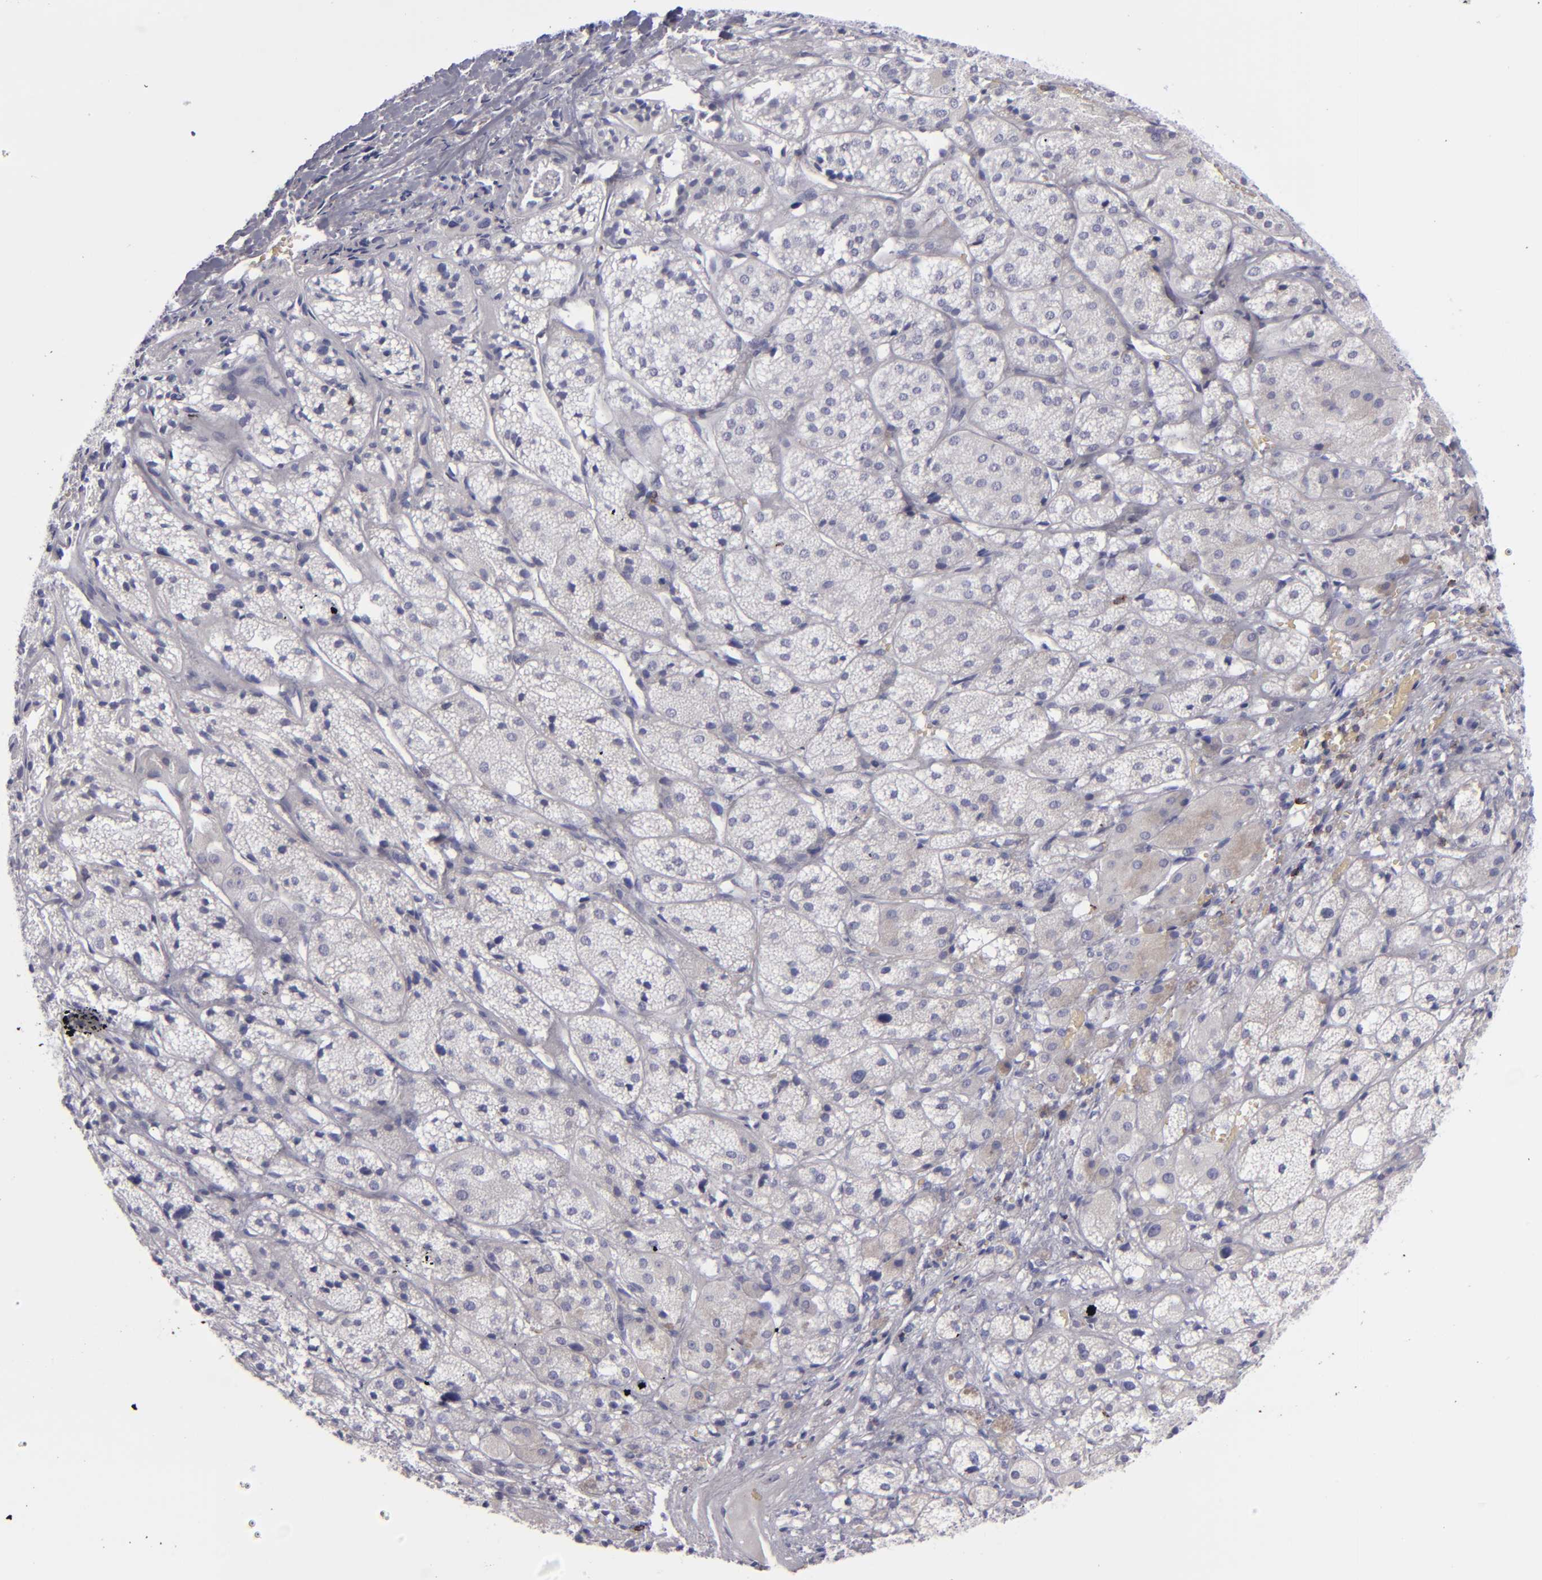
{"staining": {"intensity": "negative", "quantity": "none", "location": "none"}, "tissue": "adrenal gland", "cell_type": "Glandular cells", "image_type": "normal", "snomed": [{"axis": "morphology", "description": "Normal tissue, NOS"}, {"axis": "topography", "description": "Adrenal gland"}], "caption": "Glandular cells show no significant staining in benign adrenal gland.", "gene": "CD2", "patient": {"sex": "female", "age": 71}}